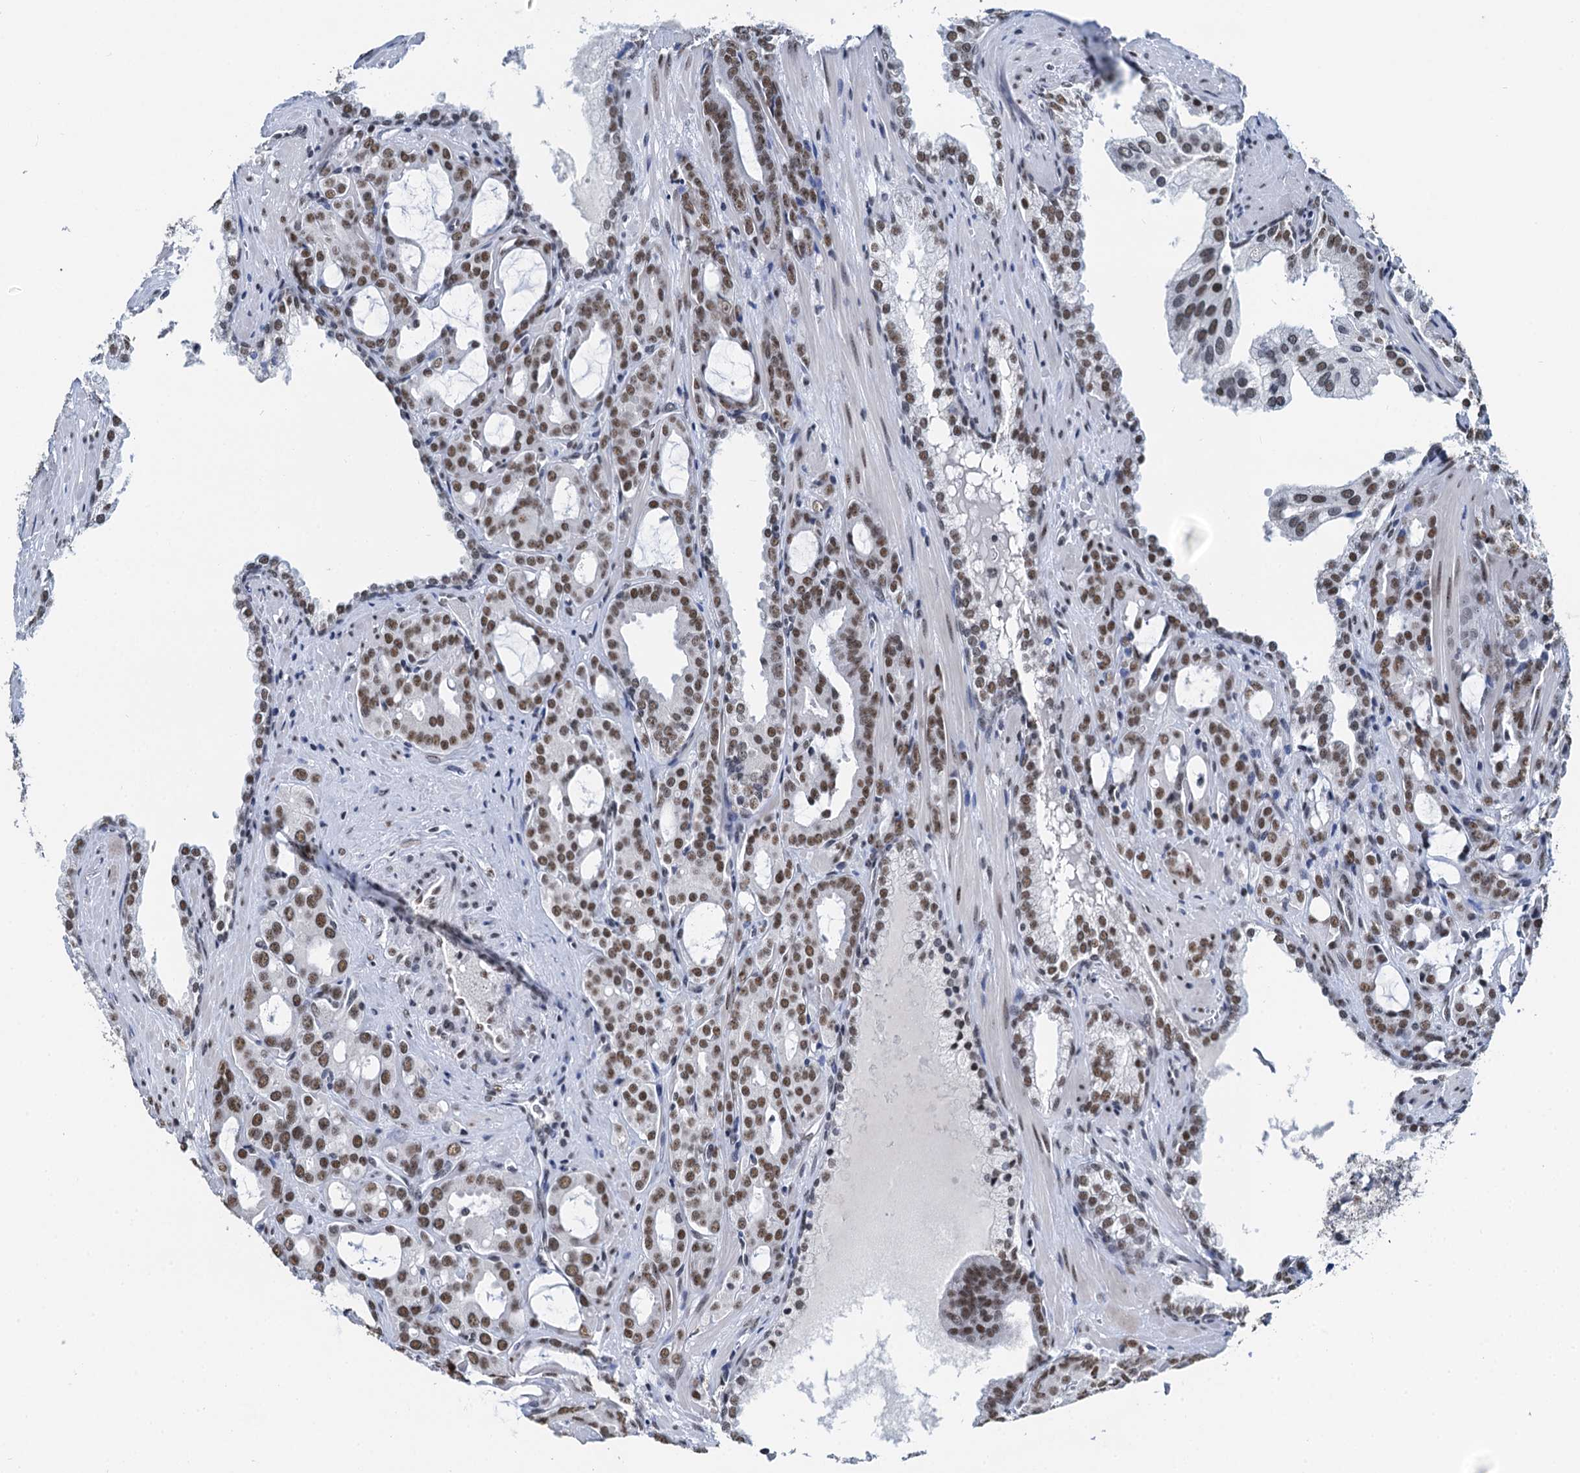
{"staining": {"intensity": "moderate", "quantity": ">75%", "location": "nuclear"}, "tissue": "prostate cancer", "cell_type": "Tumor cells", "image_type": "cancer", "snomed": [{"axis": "morphology", "description": "Adenocarcinoma, High grade"}, {"axis": "topography", "description": "Prostate"}], "caption": "Adenocarcinoma (high-grade) (prostate) stained with a brown dye shows moderate nuclear positive staining in approximately >75% of tumor cells.", "gene": "SLTM", "patient": {"sex": "male", "age": 72}}